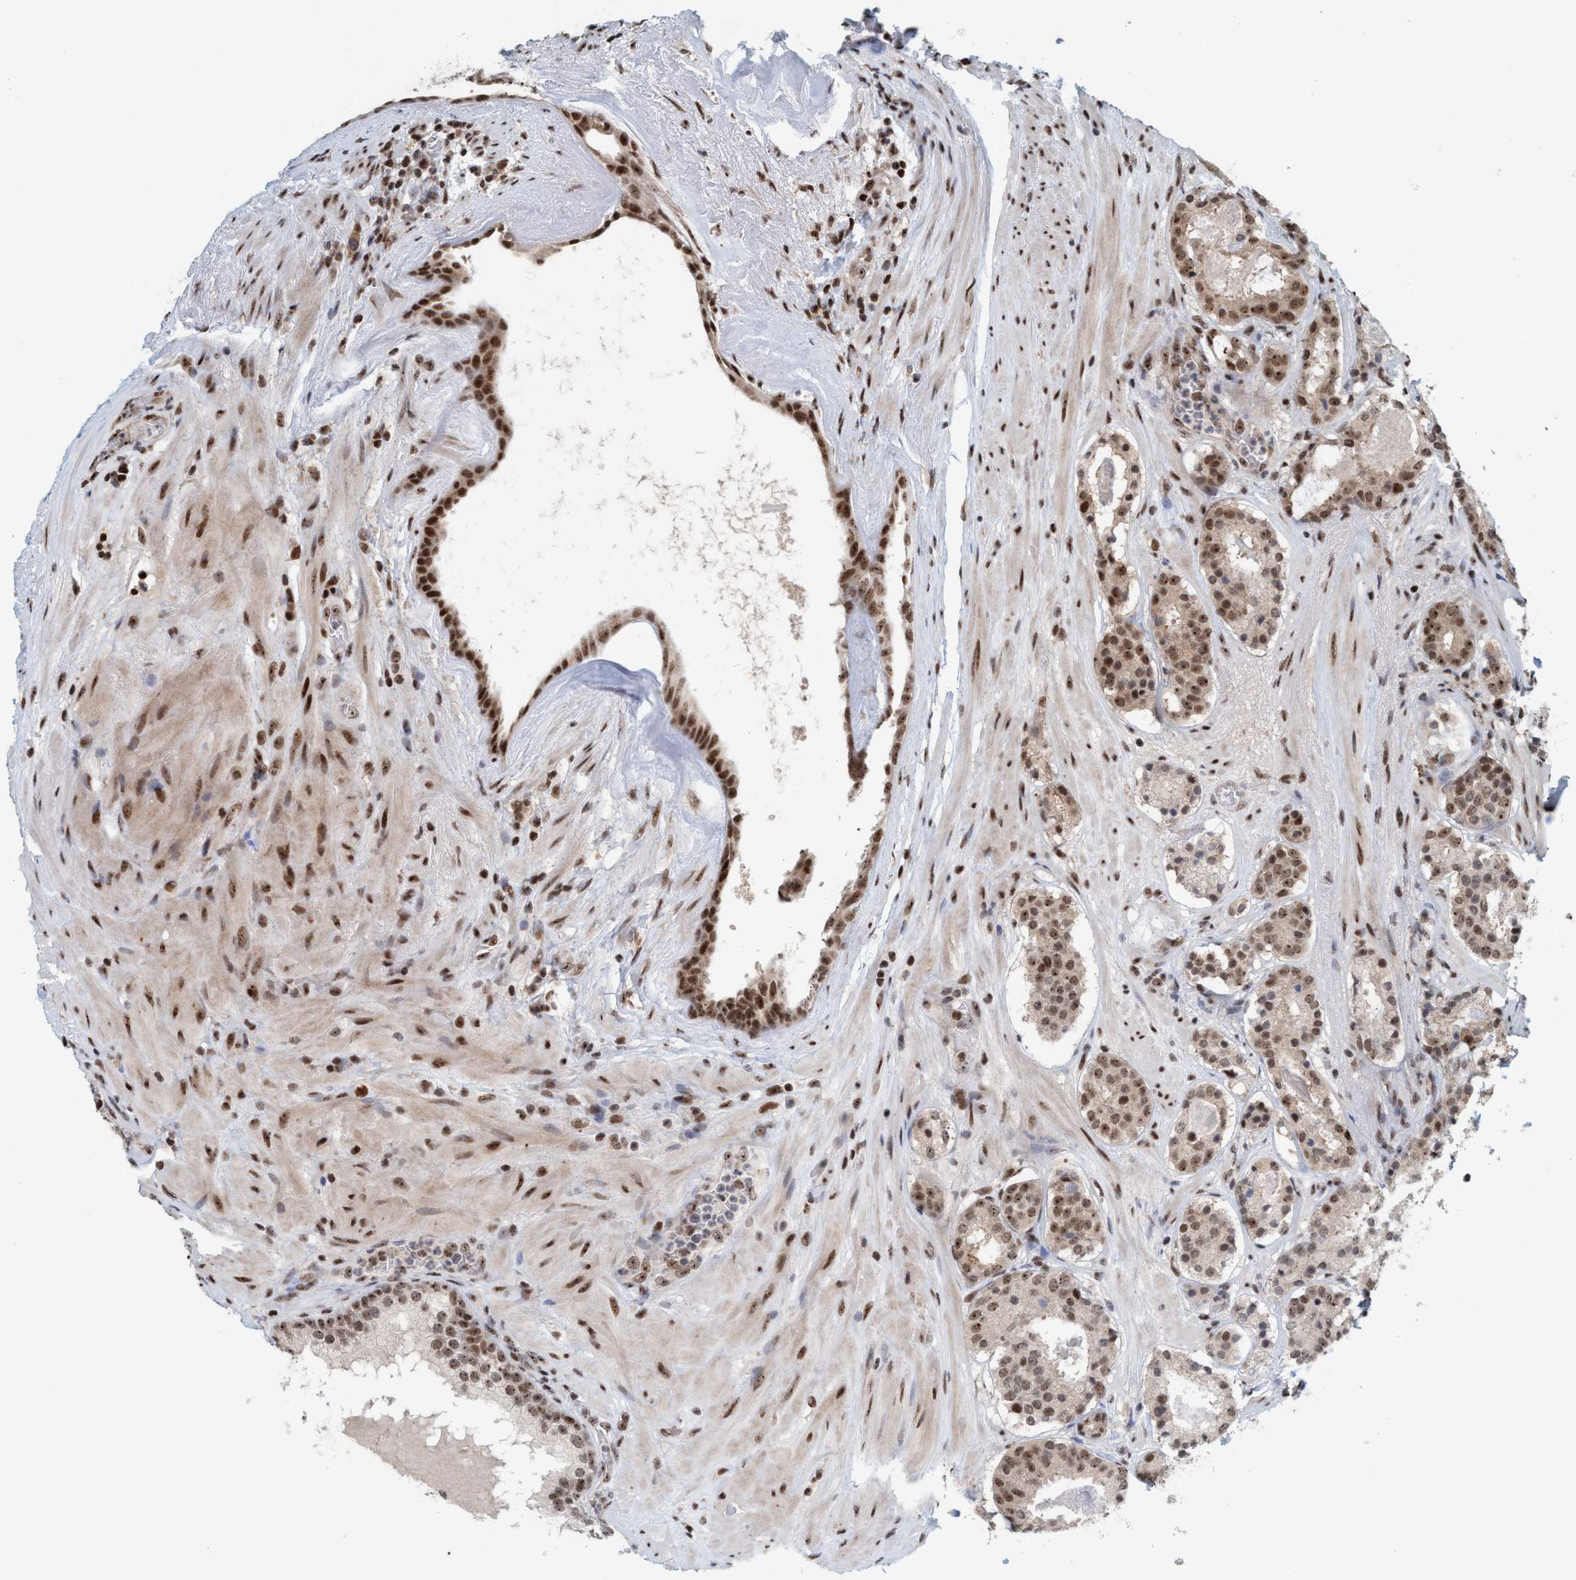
{"staining": {"intensity": "strong", "quantity": ">75%", "location": "nuclear"}, "tissue": "prostate cancer", "cell_type": "Tumor cells", "image_type": "cancer", "snomed": [{"axis": "morphology", "description": "Adenocarcinoma, Low grade"}, {"axis": "topography", "description": "Prostate"}], "caption": "Immunohistochemical staining of human prostate adenocarcinoma (low-grade) exhibits high levels of strong nuclear protein expression in about >75% of tumor cells.", "gene": "SMCR8", "patient": {"sex": "male", "age": 69}}